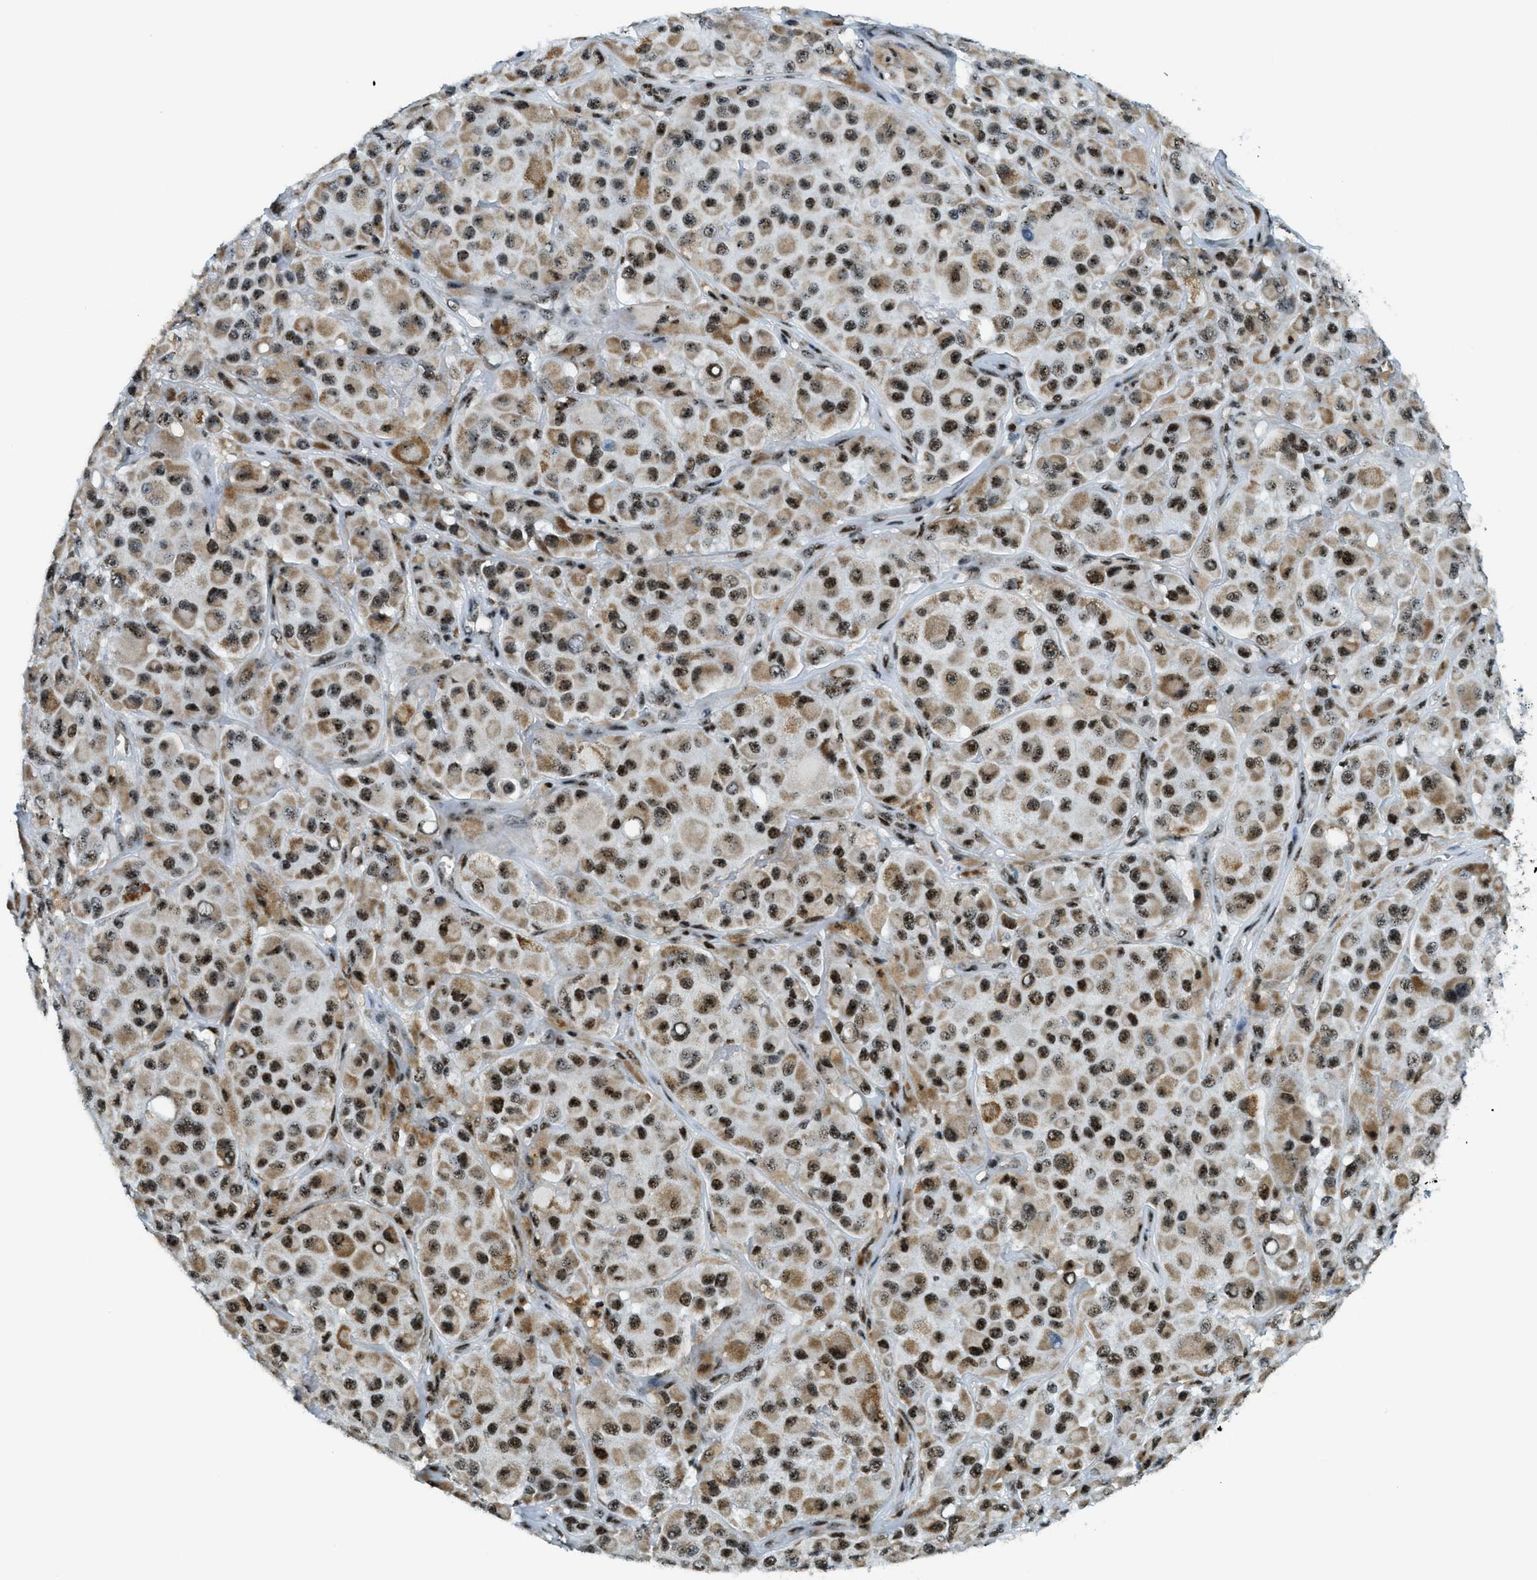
{"staining": {"intensity": "strong", "quantity": ">75%", "location": "cytoplasmic/membranous,nuclear"}, "tissue": "melanoma", "cell_type": "Tumor cells", "image_type": "cancer", "snomed": [{"axis": "morphology", "description": "Malignant melanoma, NOS"}, {"axis": "topography", "description": "Skin"}], "caption": "Protein staining of malignant melanoma tissue exhibits strong cytoplasmic/membranous and nuclear expression in approximately >75% of tumor cells.", "gene": "SP100", "patient": {"sex": "male", "age": 84}}